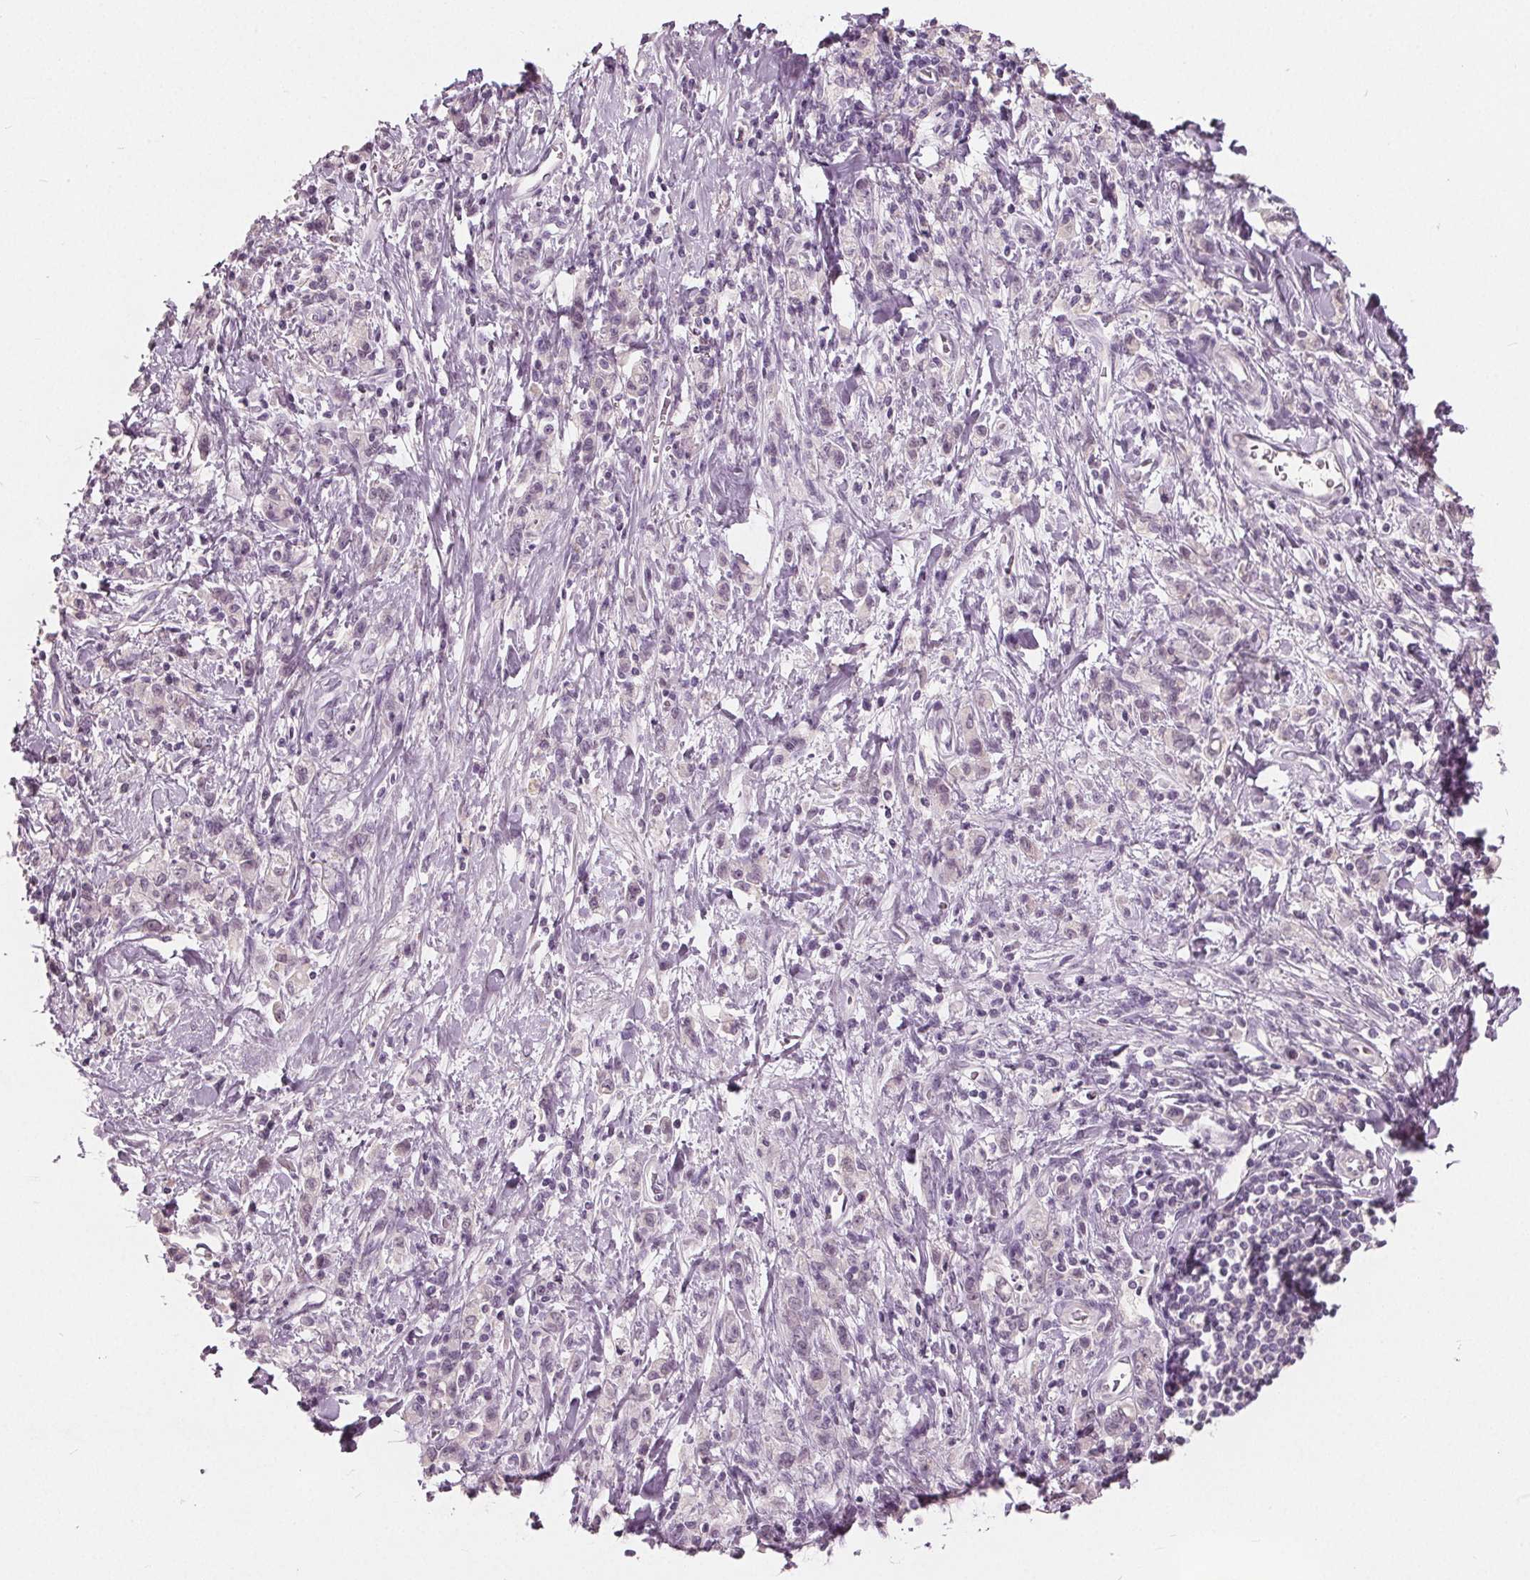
{"staining": {"intensity": "negative", "quantity": "none", "location": "none"}, "tissue": "stomach cancer", "cell_type": "Tumor cells", "image_type": "cancer", "snomed": [{"axis": "morphology", "description": "Adenocarcinoma, NOS"}, {"axis": "topography", "description": "Stomach"}], "caption": "Histopathology image shows no protein staining in tumor cells of stomach cancer (adenocarcinoma) tissue.", "gene": "TKFC", "patient": {"sex": "male", "age": 77}}